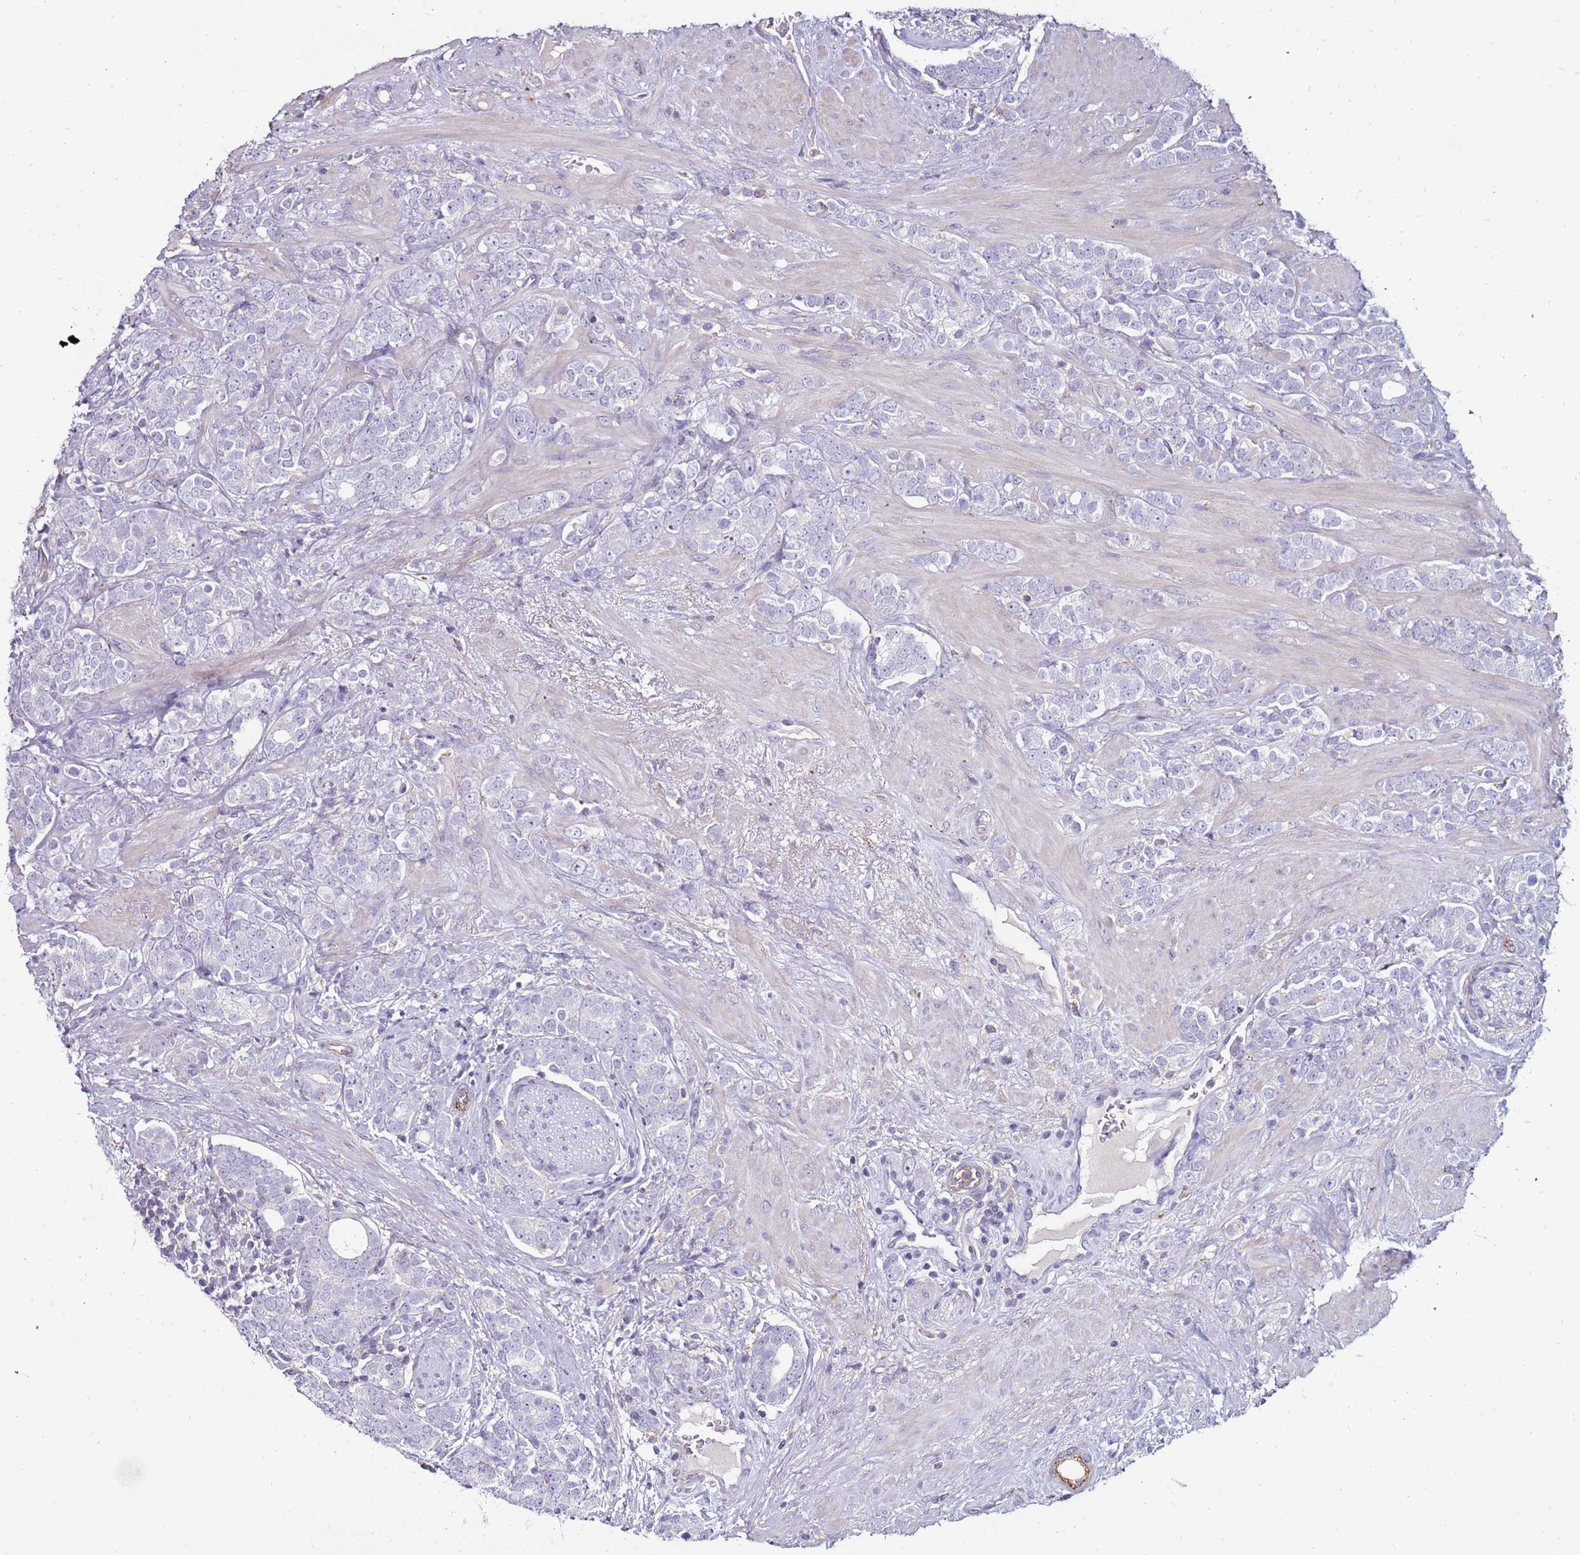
{"staining": {"intensity": "negative", "quantity": "none", "location": "none"}, "tissue": "prostate cancer", "cell_type": "Tumor cells", "image_type": "cancer", "snomed": [{"axis": "morphology", "description": "Adenocarcinoma, High grade"}, {"axis": "topography", "description": "Prostate"}], "caption": "A histopathology image of prostate adenocarcinoma (high-grade) stained for a protein demonstrates no brown staining in tumor cells.", "gene": "CLEC4M", "patient": {"sex": "male", "age": 64}}